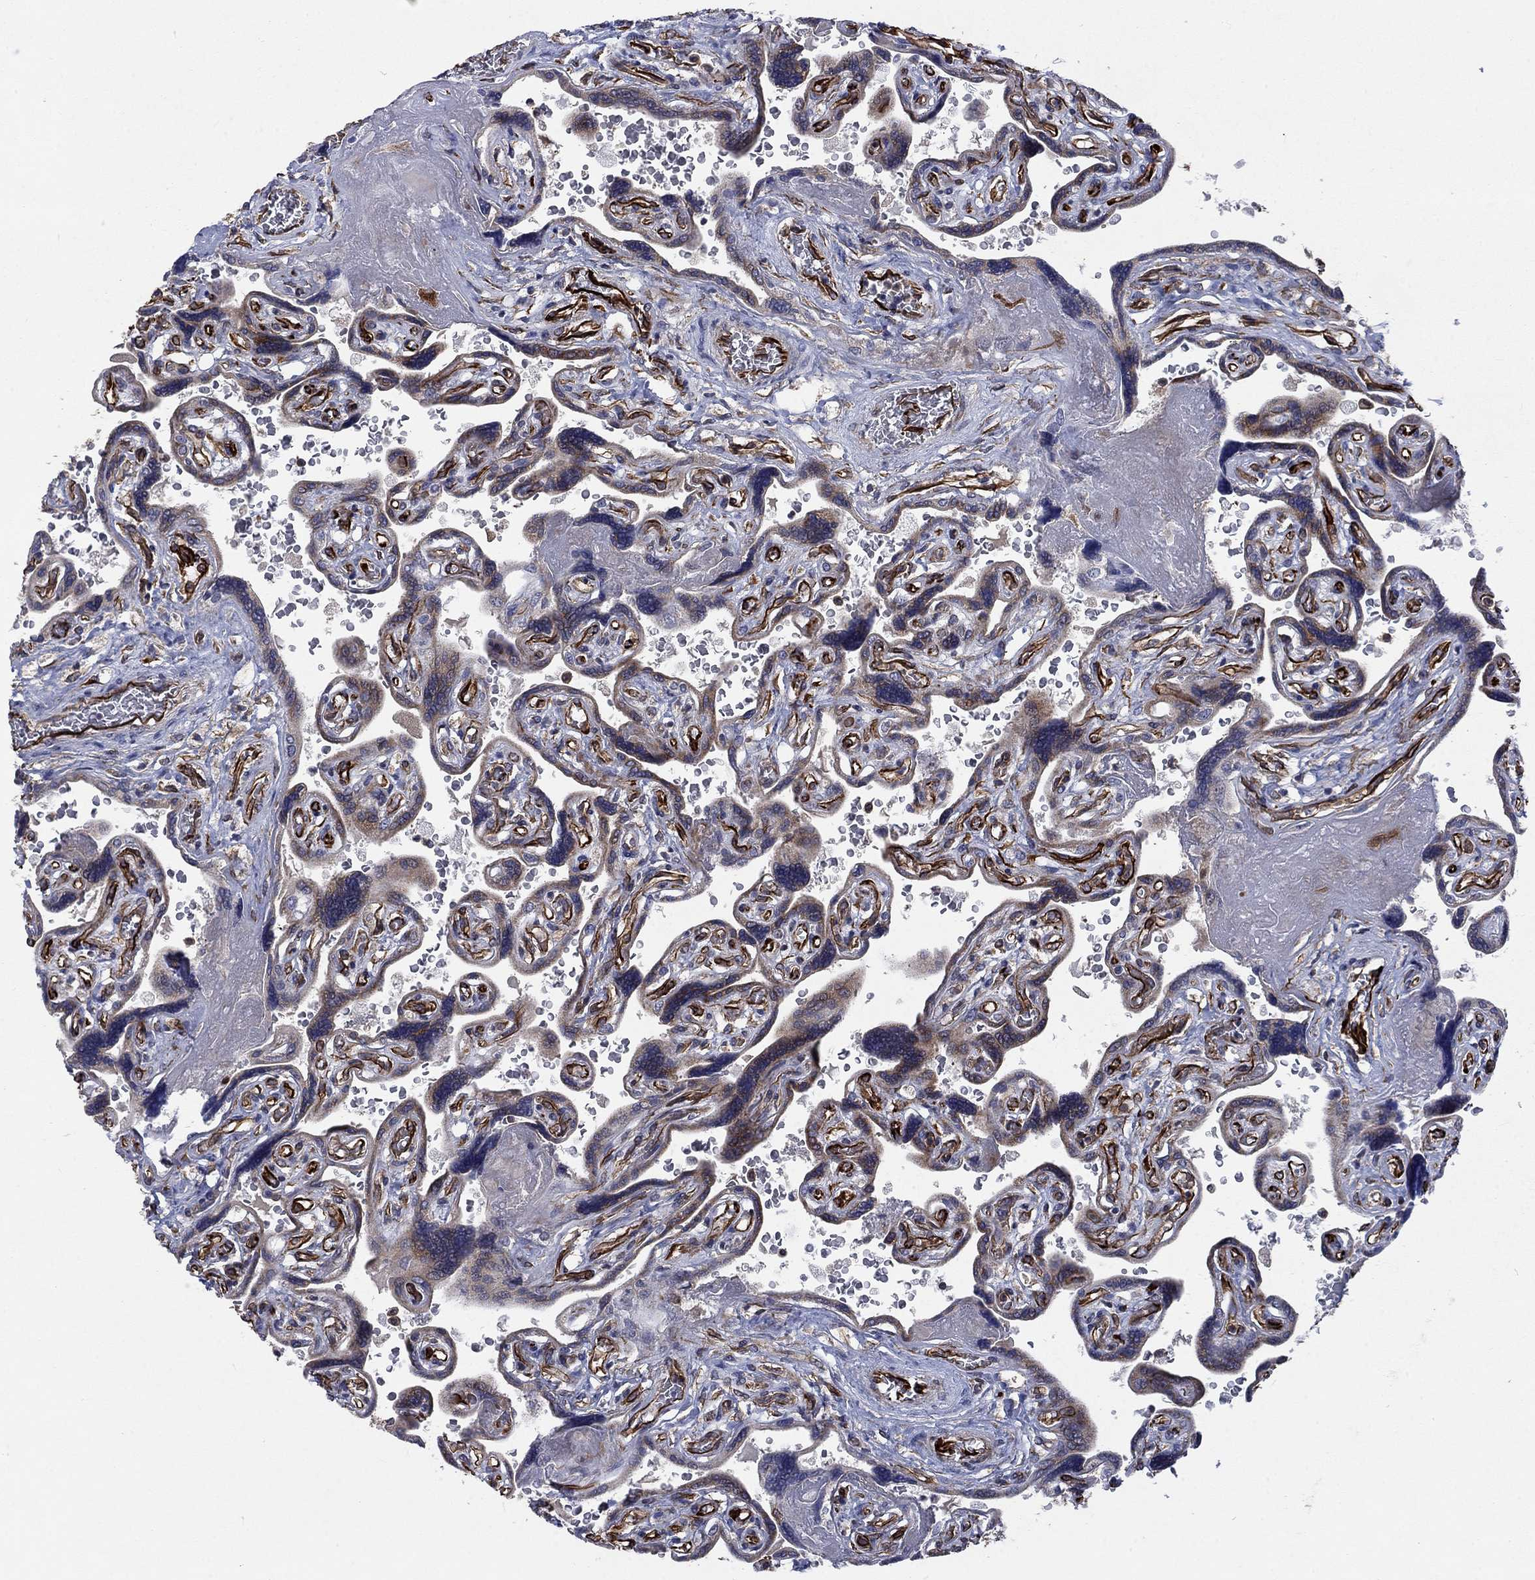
{"staining": {"intensity": "strong", "quantity": ">75%", "location": "cytoplasmic/membranous"}, "tissue": "placenta", "cell_type": "Decidual cells", "image_type": "normal", "snomed": [{"axis": "morphology", "description": "Normal tissue, NOS"}, {"axis": "topography", "description": "Placenta"}], "caption": "A brown stain shows strong cytoplasmic/membranous positivity of a protein in decidual cells of unremarkable placenta.", "gene": "NDUFC1", "patient": {"sex": "female", "age": 32}}